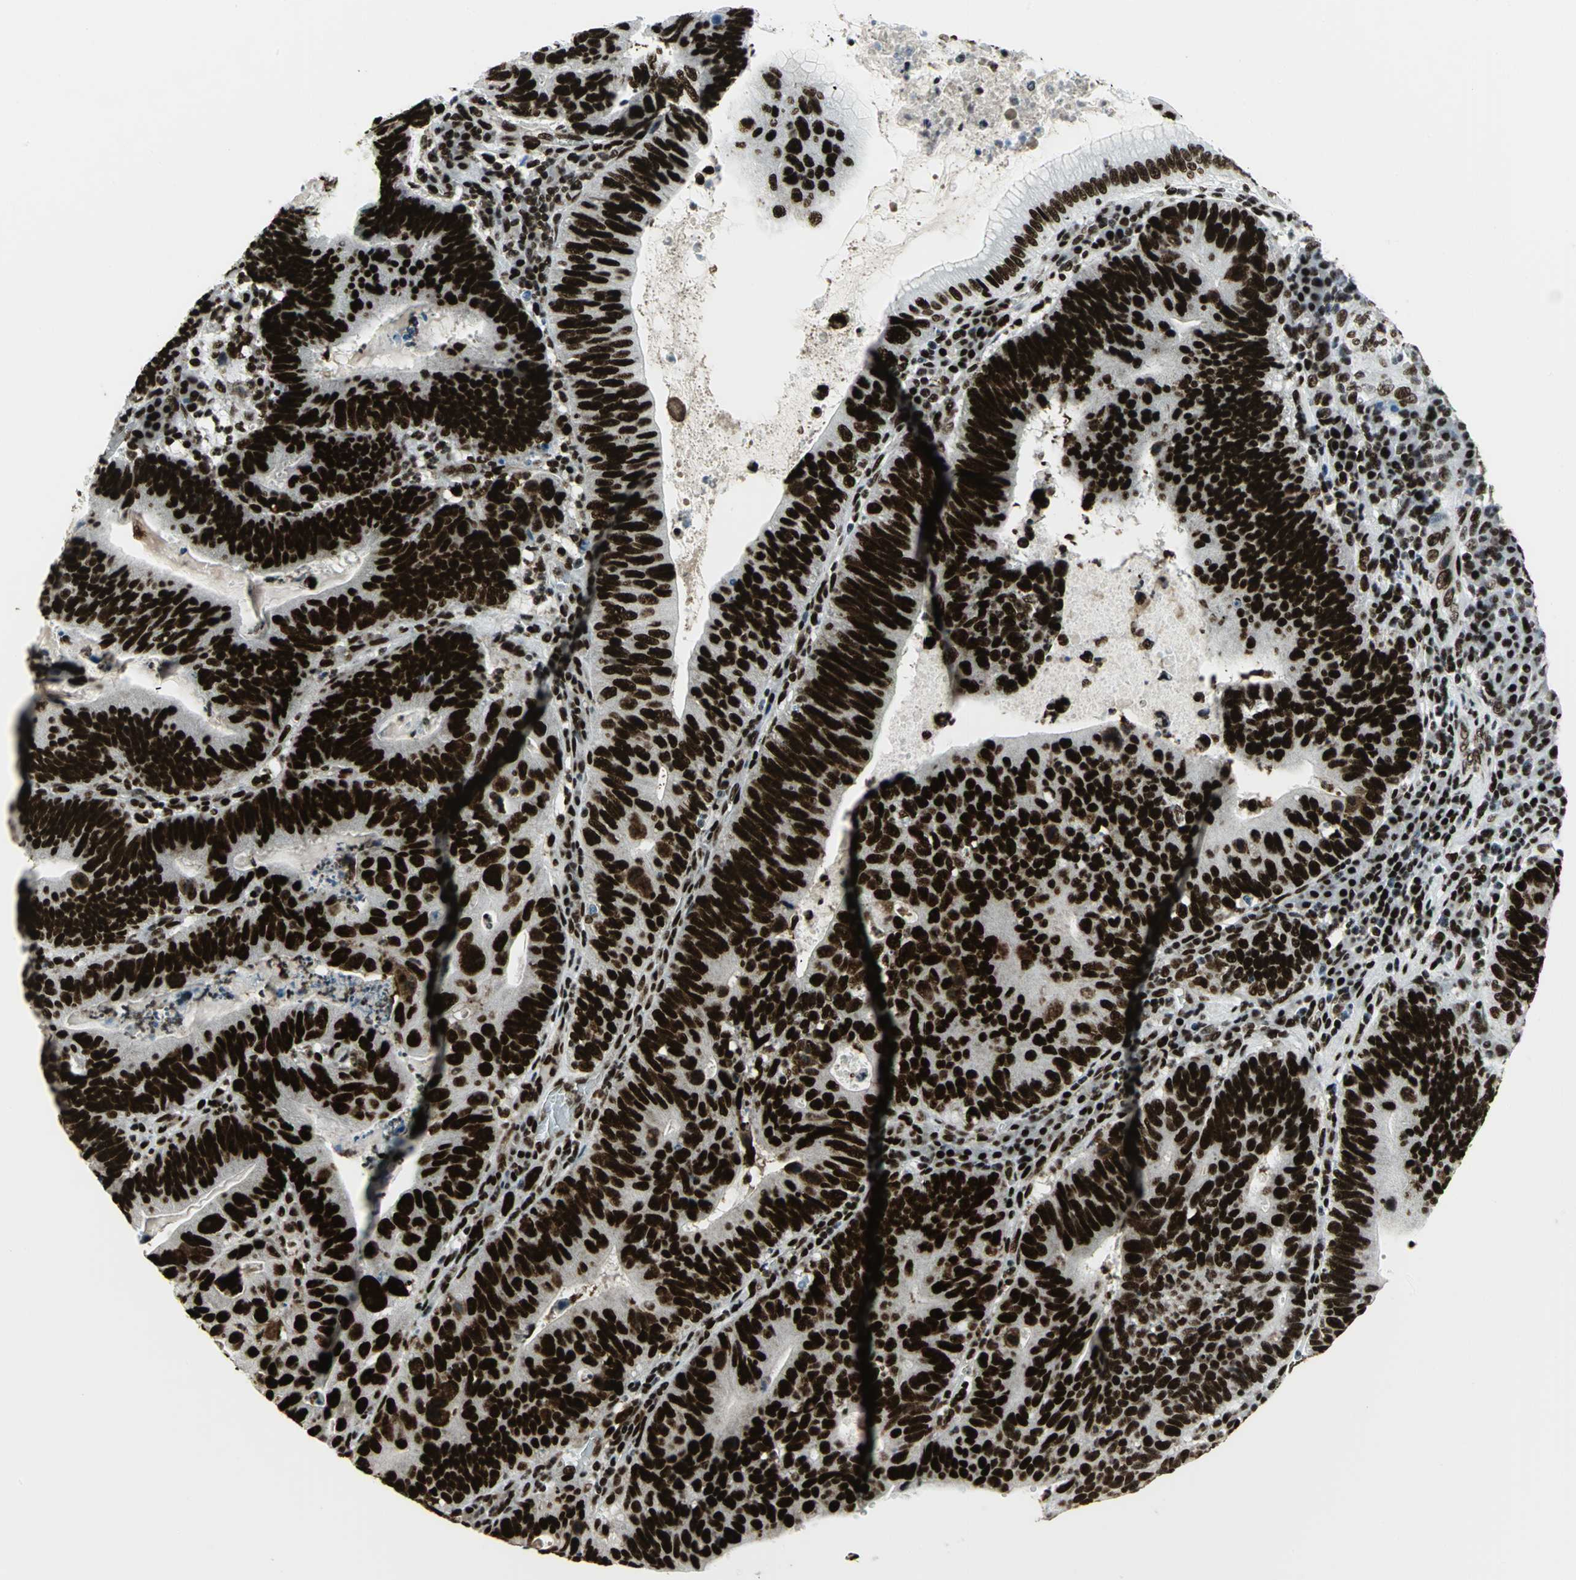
{"staining": {"intensity": "strong", "quantity": ">75%", "location": "nuclear"}, "tissue": "stomach cancer", "cell_type": "Tumor cells", "image_type": "cancer", "snomed": [{"axis": "morphology", "description": "Adenocarcinoma, NOS"}, {"axis": "topography", "description": "Stomach"}], "caption": "This histopathology image shows adenocarcinoma (stomach) stained with immunohistochemistry (IHC) to label a protein in brown. The nuclear of tumor cells show strong positivity for the protein. Nuclei are counter-stained blue.", "gene": "SMARCA4", "patient": {"sex": "male", "age": 59}}